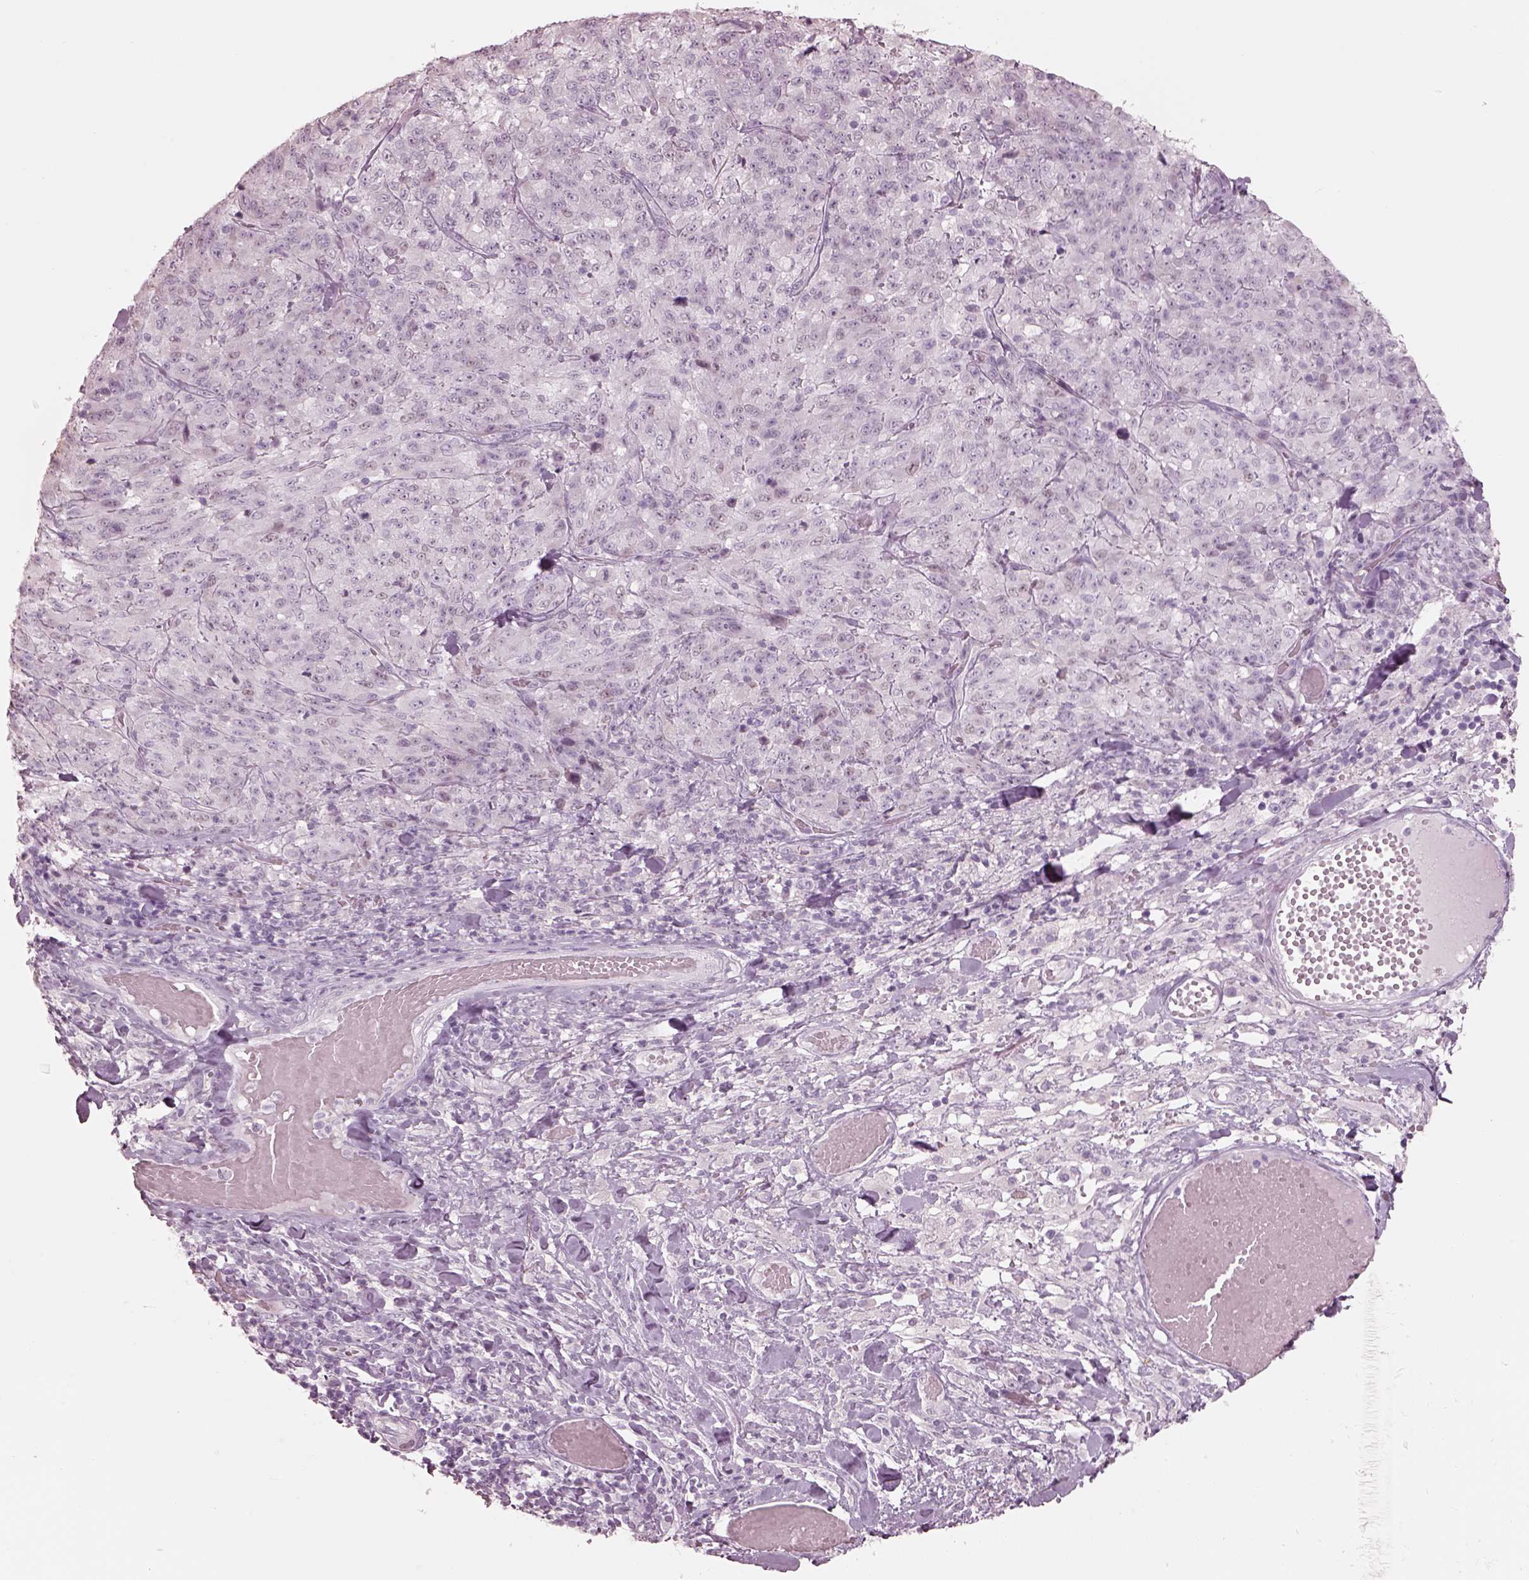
{"staining": {"intensity": "negative", "quantity": "none", "location": "none"}, "tissue": "melanoma", "cell_type": "Tumor cells", "image_type": "cancer", "snomed": [{"axis": "morphology", "description": "Malignant melanoma, NOS"}, {"axis": "topography", "description": "Skin"}], "caption": "The micrograph demonstrates no significant staining in tumor cells of malignant melanoma.", "gene": "KRTAP24-1", "patient": {"sex": "female", "age": 91}}